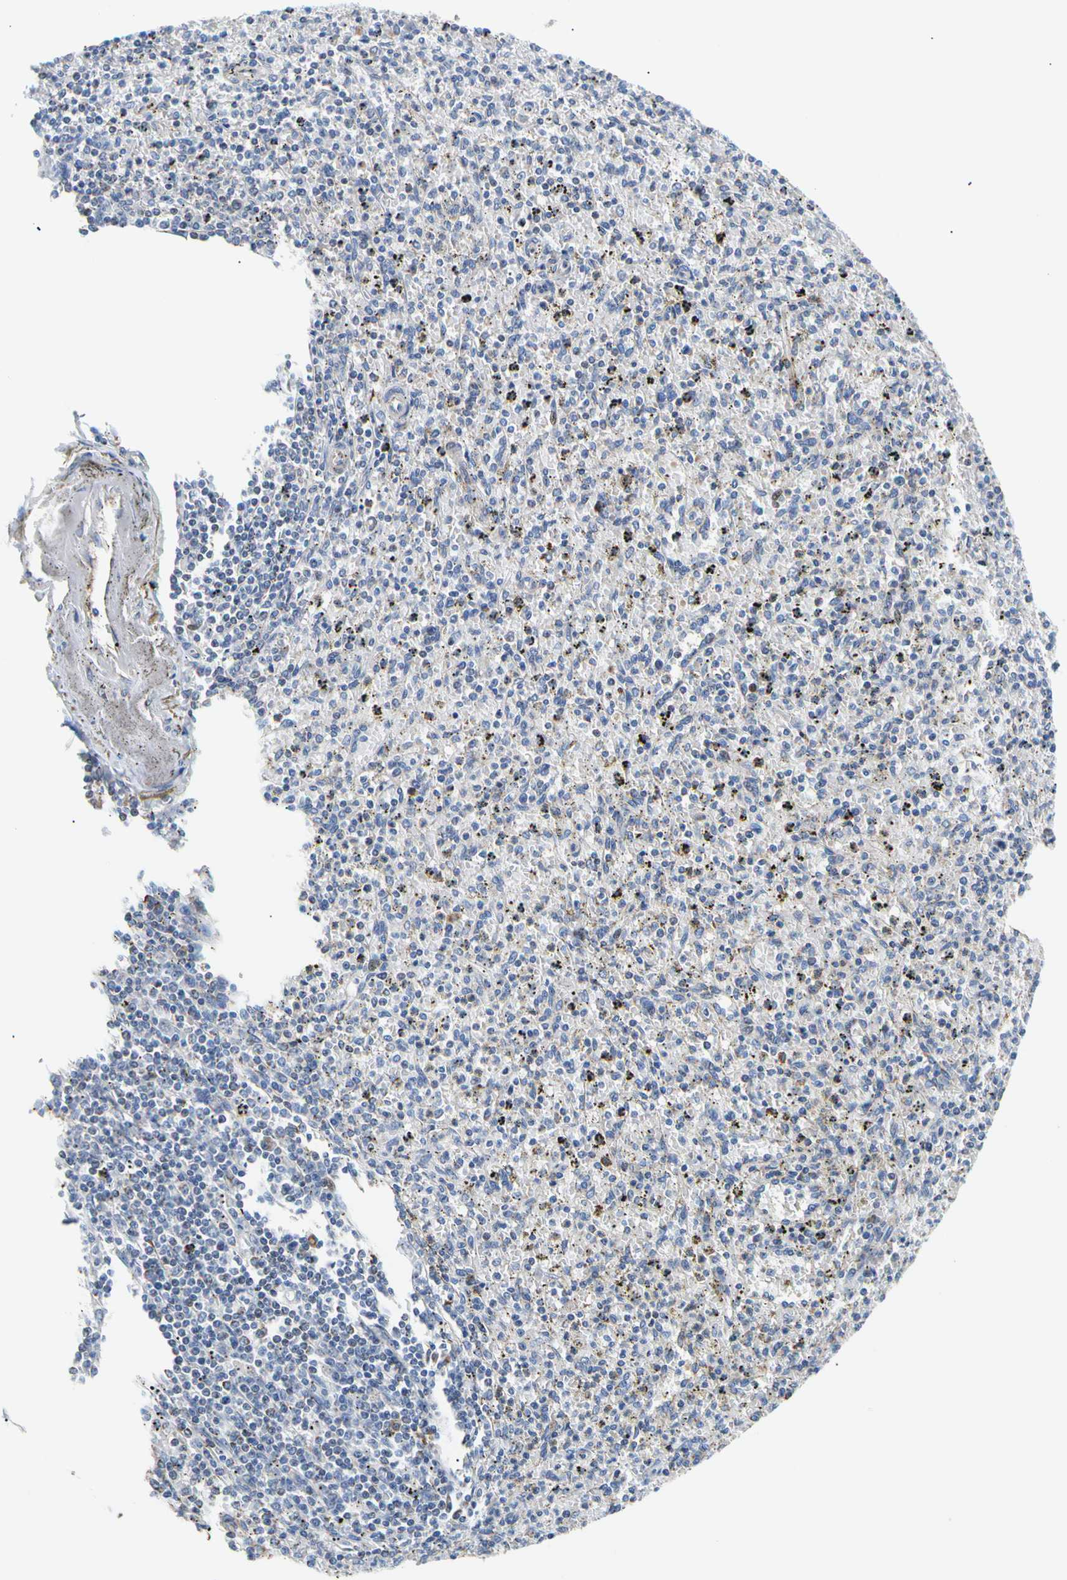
{"staining": {"intensity": "strong", "quantity": "<25%", "location": "cytoplasmic/membranous"}, "tissue": "spleen", "cell_type": "Cells in red pulp", "image_type": "normal", "snomed": [{"axis": "morphology", "description": "Normal tissue, NOS"}, {"axis": "topography", "description": "Spleen"}], "caption": "IHC (DAB (3,3'-diaminobenzidine)) staining of benign human spleen displays strong cytoplasmic/membranous protein staining in about <25% of cells in red pulp. (brown staining indicates protein expression, while blue staining denotes nuclei).", "gene": "ACAT1", "patient": {"sex": "male", "age": 72}}